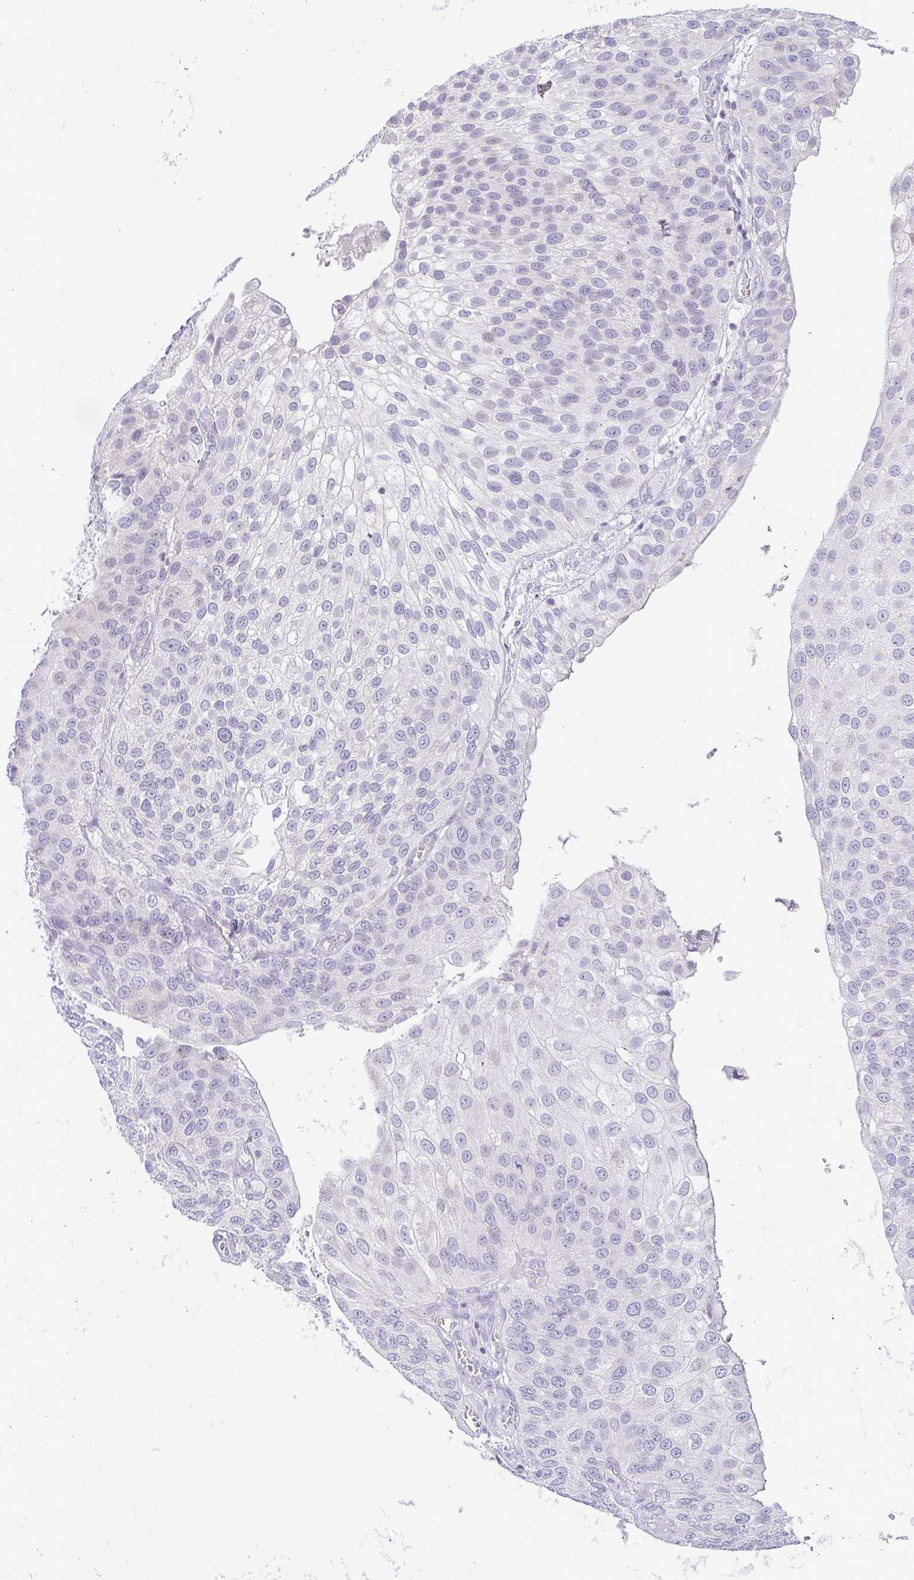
{"staining": {"intensity": "negative", "quantity": "none", "location": "none"}, "tissue": "urothelial cancer", "cell_type": "Tumor cells", "image_type": "cancer", "snomed": [{"axis": "morphology", "description": "Urothelial carcinoma, NOS"}, {"axis": "topography", "description": "Urinary bladder"}], "caption": "DAB immunohistochemical staining of transitional cell carcinoma shows no significant positivity in tumor cells.", "gene": "CACNA1S", "patient": {"sex": "male", "age": 87}}